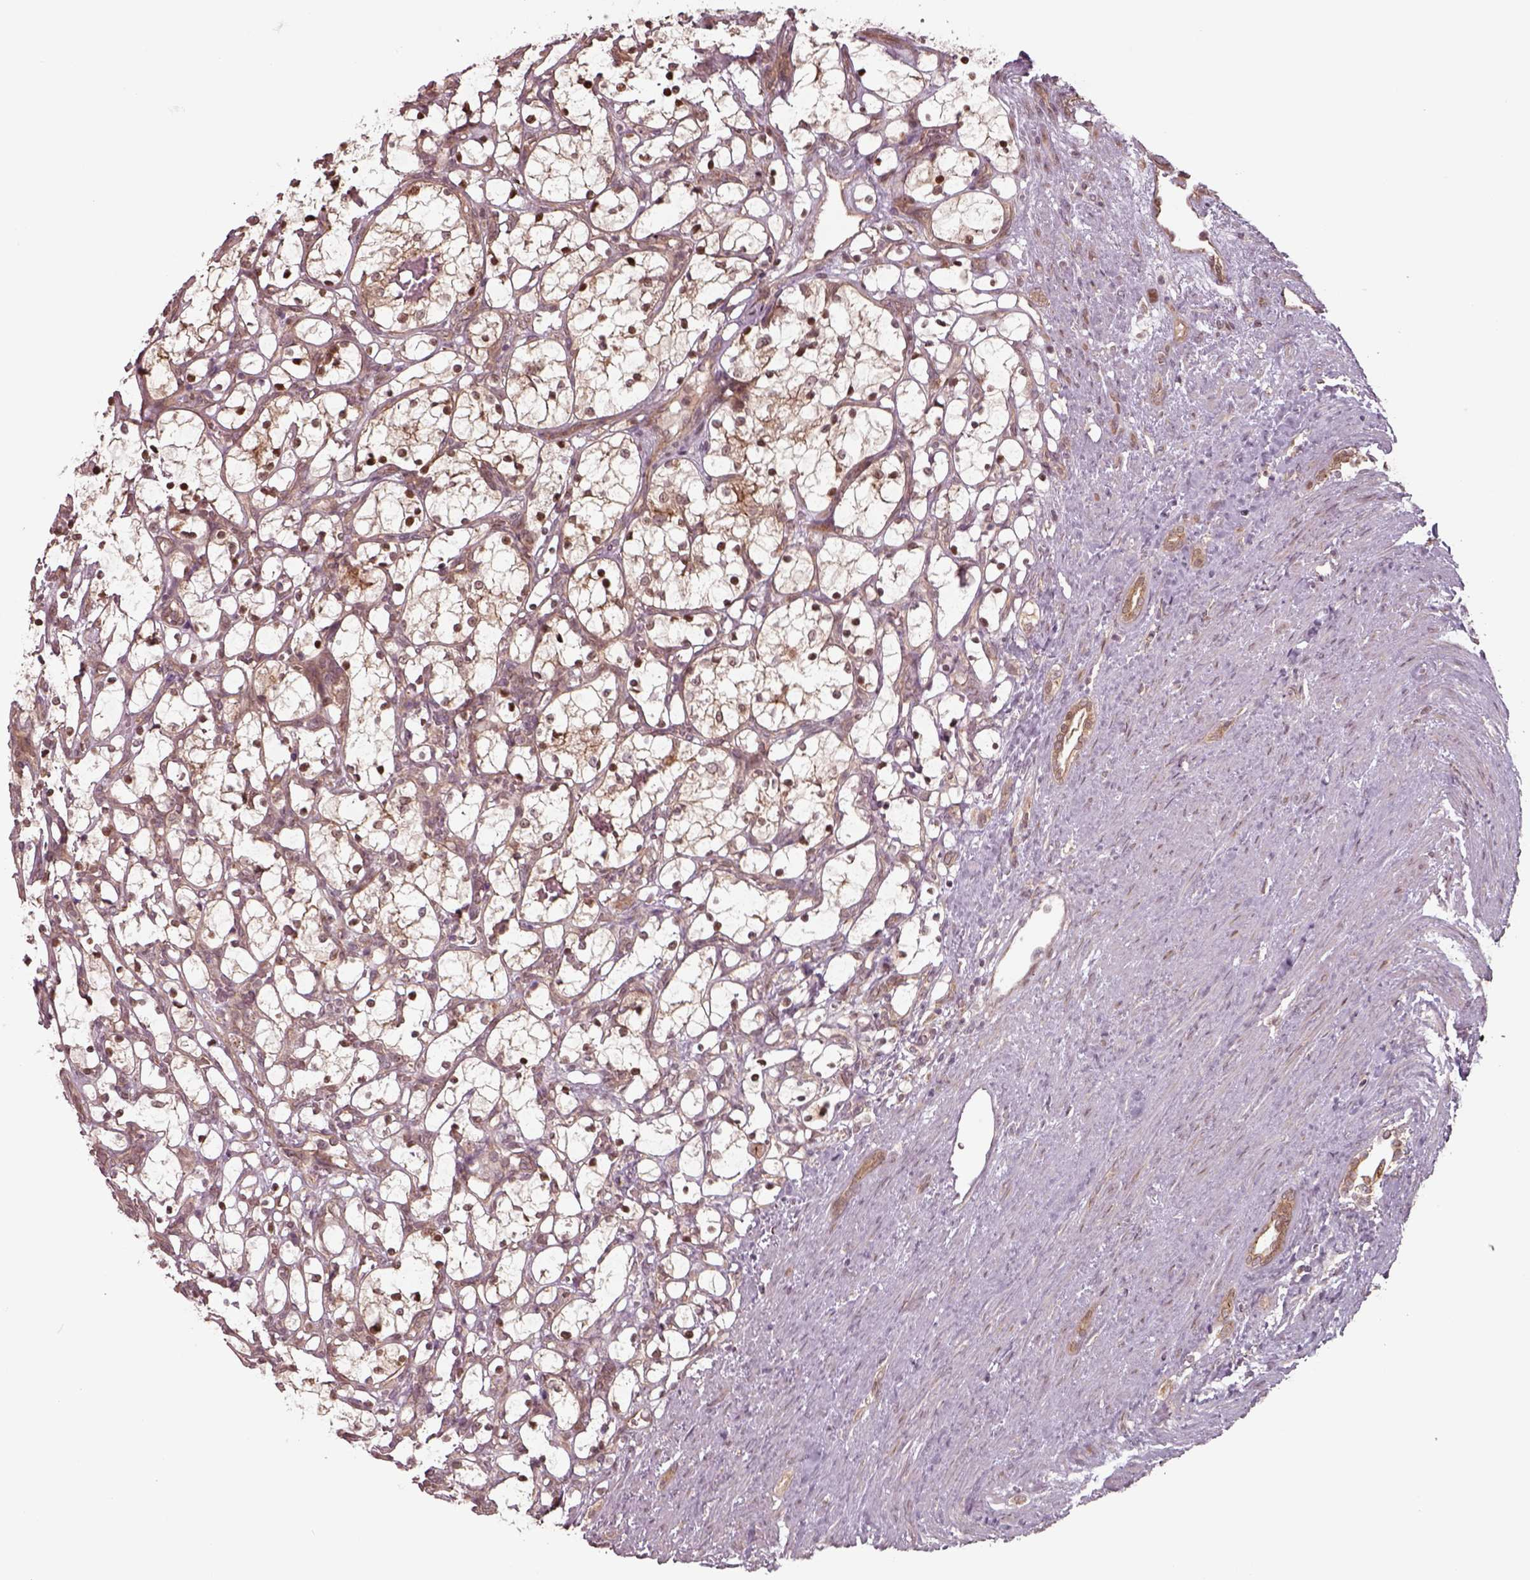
{"staining": {"intensity": "strong", "quantity": ">75%", "location": "cytoplasmic/membranous,nuclear"}, "tissue": "renal cancer", "cell_type": "Tumor cells", "image_type": "cancer", "snomed": [{"axis": "morphology", "description": "Adenocarcinoma, NOS"}, {"axis": "topography", "description": "Kidney"}], "caption": "This is a micrograph of immunohistochemistry (IHC) staining of renal adenocarcinoma, which shows strong positivity in the cytoplasmic/membranous and nuclear of tumor cells.", "gene": "CHMP3", "patient": {"sex": "female", "age": 69}}